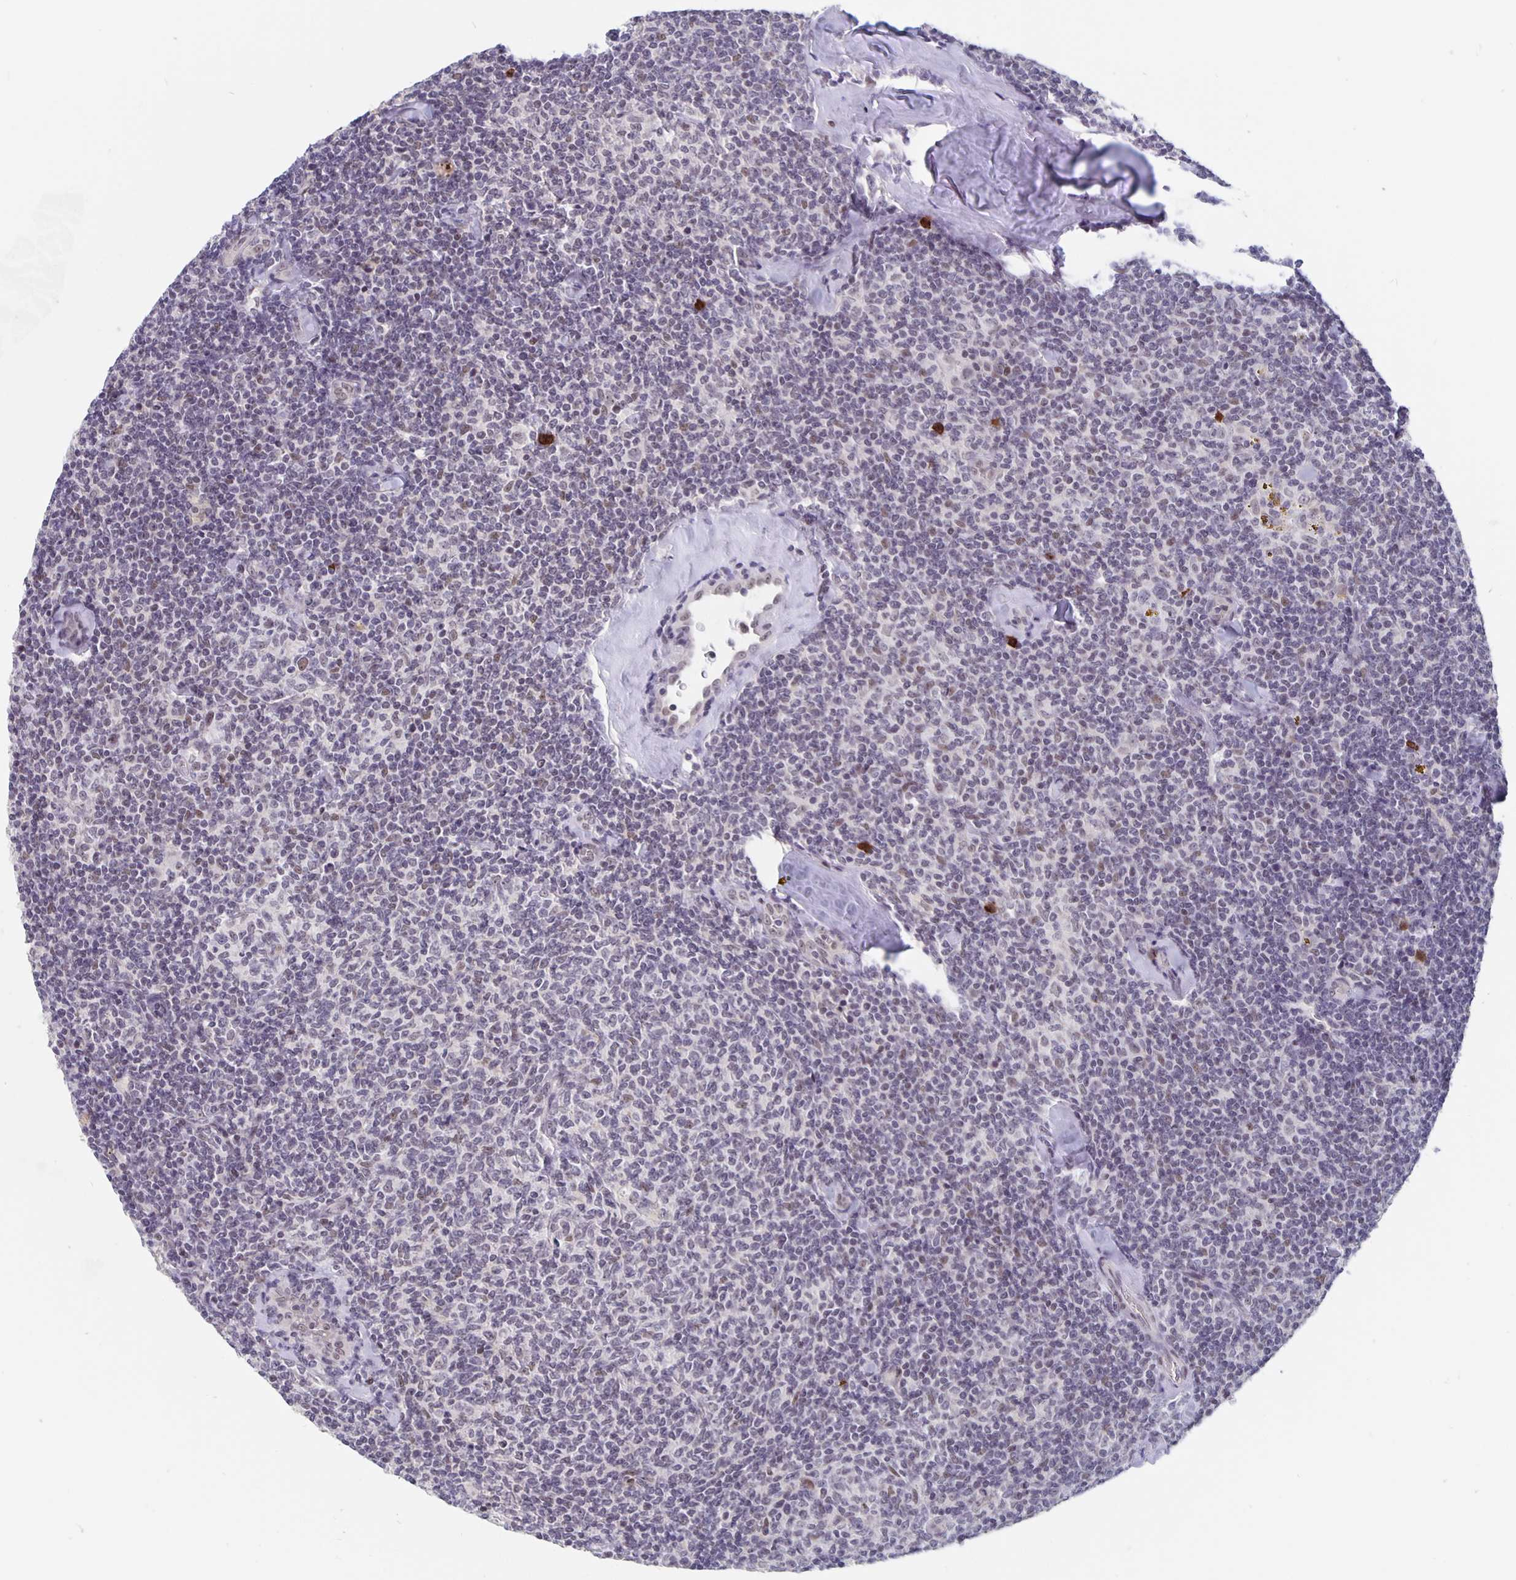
{"staining": {"intensity": "negative", "quantity": "none", "location": "none"}, "tissue": "lymphoma", "cell_type": "Tumor cells", "image_type": "cancer", "snomed": [{"axis": "morphology", "description": "Malignant lymphoma, non-Hodgkin's type, Low grade"}, {"axis": "topography", "description": "Lymph node"}], "caption": "This is an immunohistochemistry image of human lymphoma. There is no positivity in tumor cells.", "gene": "ZNF691", "patient": {"sex": "female", "age": 56}}